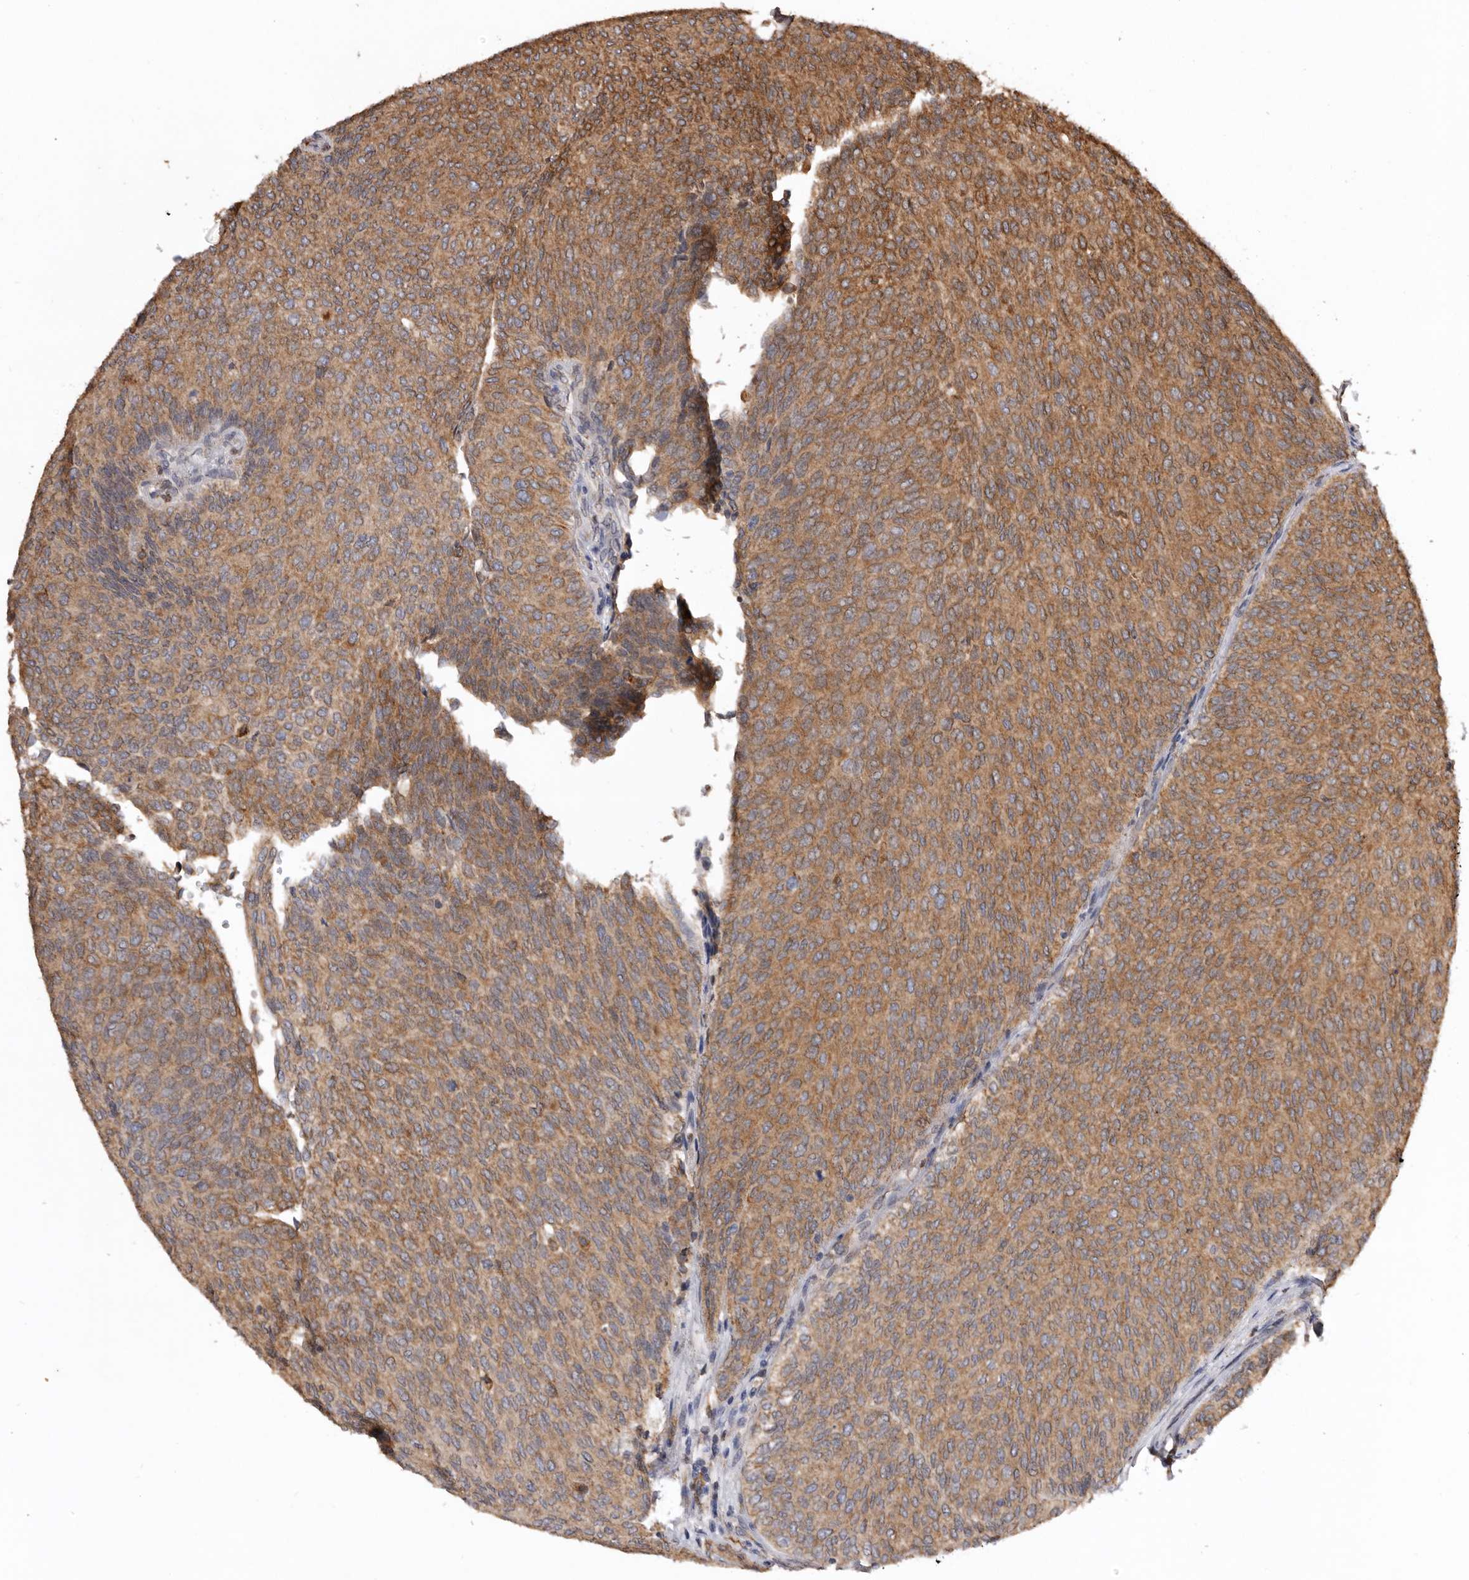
{"staining": {"intensity": "moderate", "quantity": ">75%", "location": "cytoplasmic/membranous"}, "tissue": "urothelial cancer", "cell_type": "Tumor cells", "image_type": "cancer", "snomed": [{"axis": "morphology", "description": "Urothelial carcinoma, Low grade"}, {"axis": "topography", "description": "Urinary bladder"}], "caption": "Urothelial cancer stained for a protein shows moderate cytoplasmic/membranous positivity in tumor cells.", "gene": "INKA2", "patient": {"sex": "female", "age": 79}}